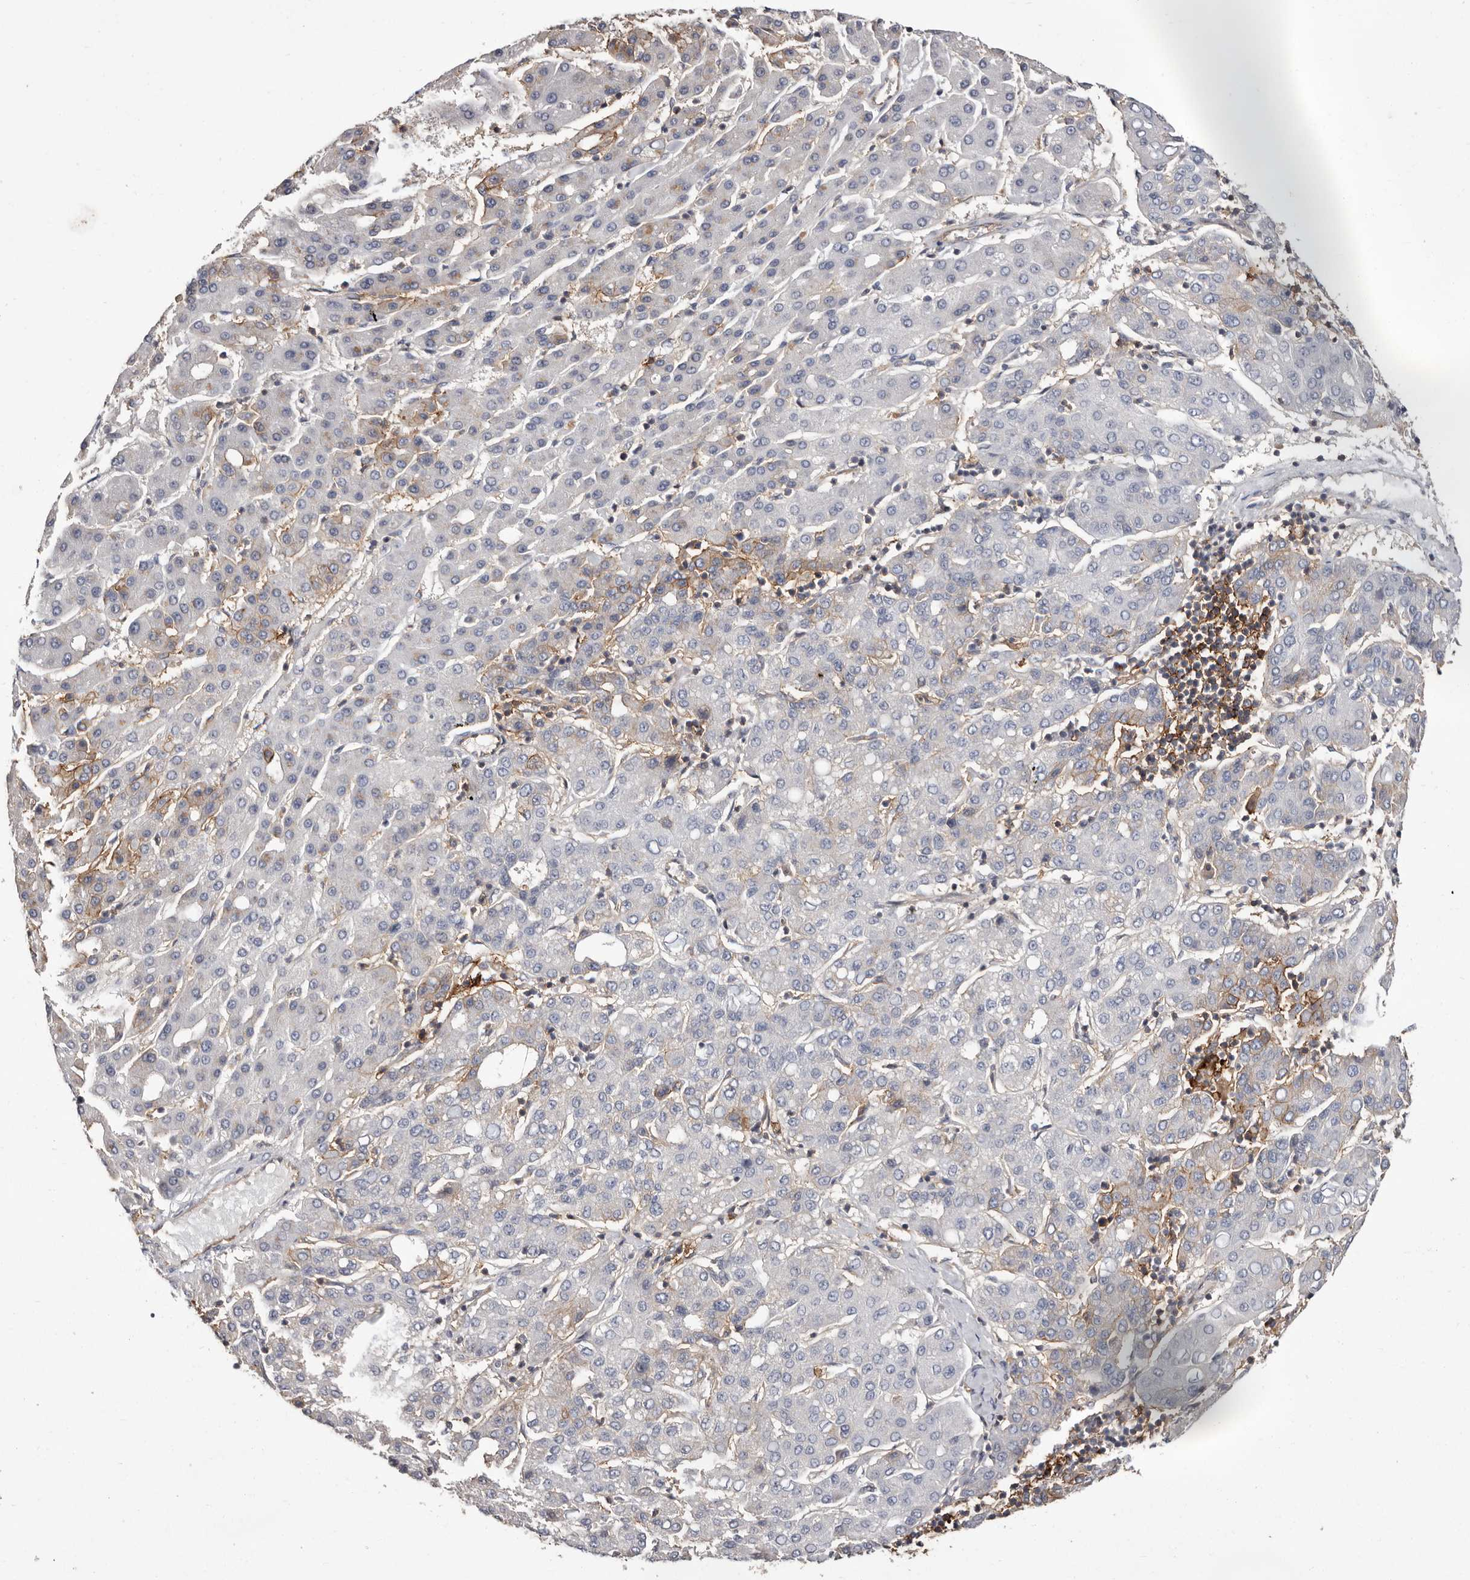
{"staining": {"intensity": "moderate", "quantity": "<25%", "location": "cytoplasmic/membranous"}, "tissue": "liver cancer", "cell_type": "Tumor cells", "image_type": "cancer", "snomed": [{"axis": "morphology", "description": "Carcinoma, Hepatocellular, NOS"}, {"axis": "topography", "description": "Liver"}], "caption": "Immunohistochemistry (IHC) of human hepatocellular carcinoma (liver) displays low levels of moderate cytoplasmic/membranous positivity in about <25% of tumor cells. Nuclei are stained in blue.", "gene": "MMACHC", "patient": {"sex": "male", "age": 65}}